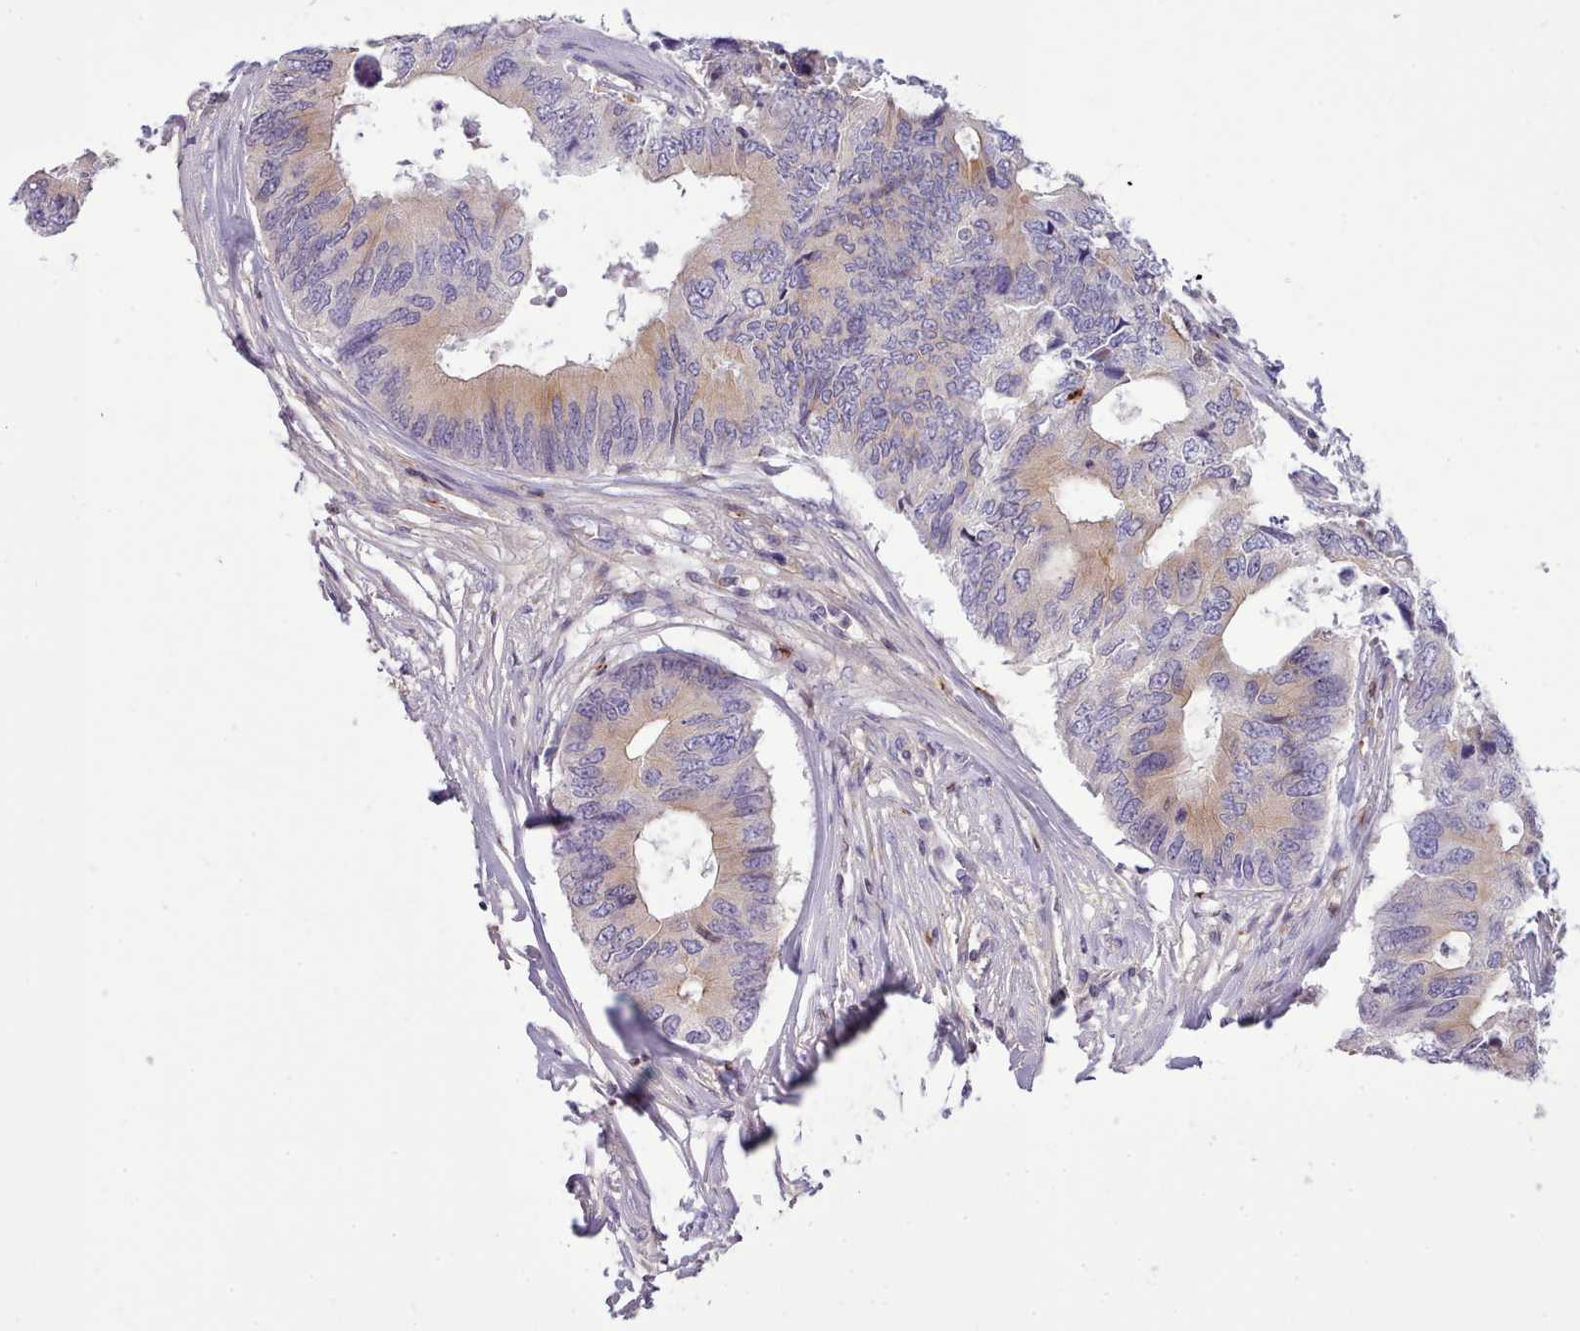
{"staining": {"intensity": "weak", "quantity": "25%-75%", "location": "cytoplasmic/membranous"}, "tissue": "colorectal cancer", "cell_type": "Tumor cells", "image_type": "cancer", "snomed": [{"axis": "morphology", "description": "Adenocarcinoma, NOS"}, {"axis": "topography", "description": "Colon"}], "caption": "Colorectal cancer stained with a protein marker shows weak staining in tumor cells.", "gene": "CYP2A13", "patient": {"sex": "male", "age": 71}}